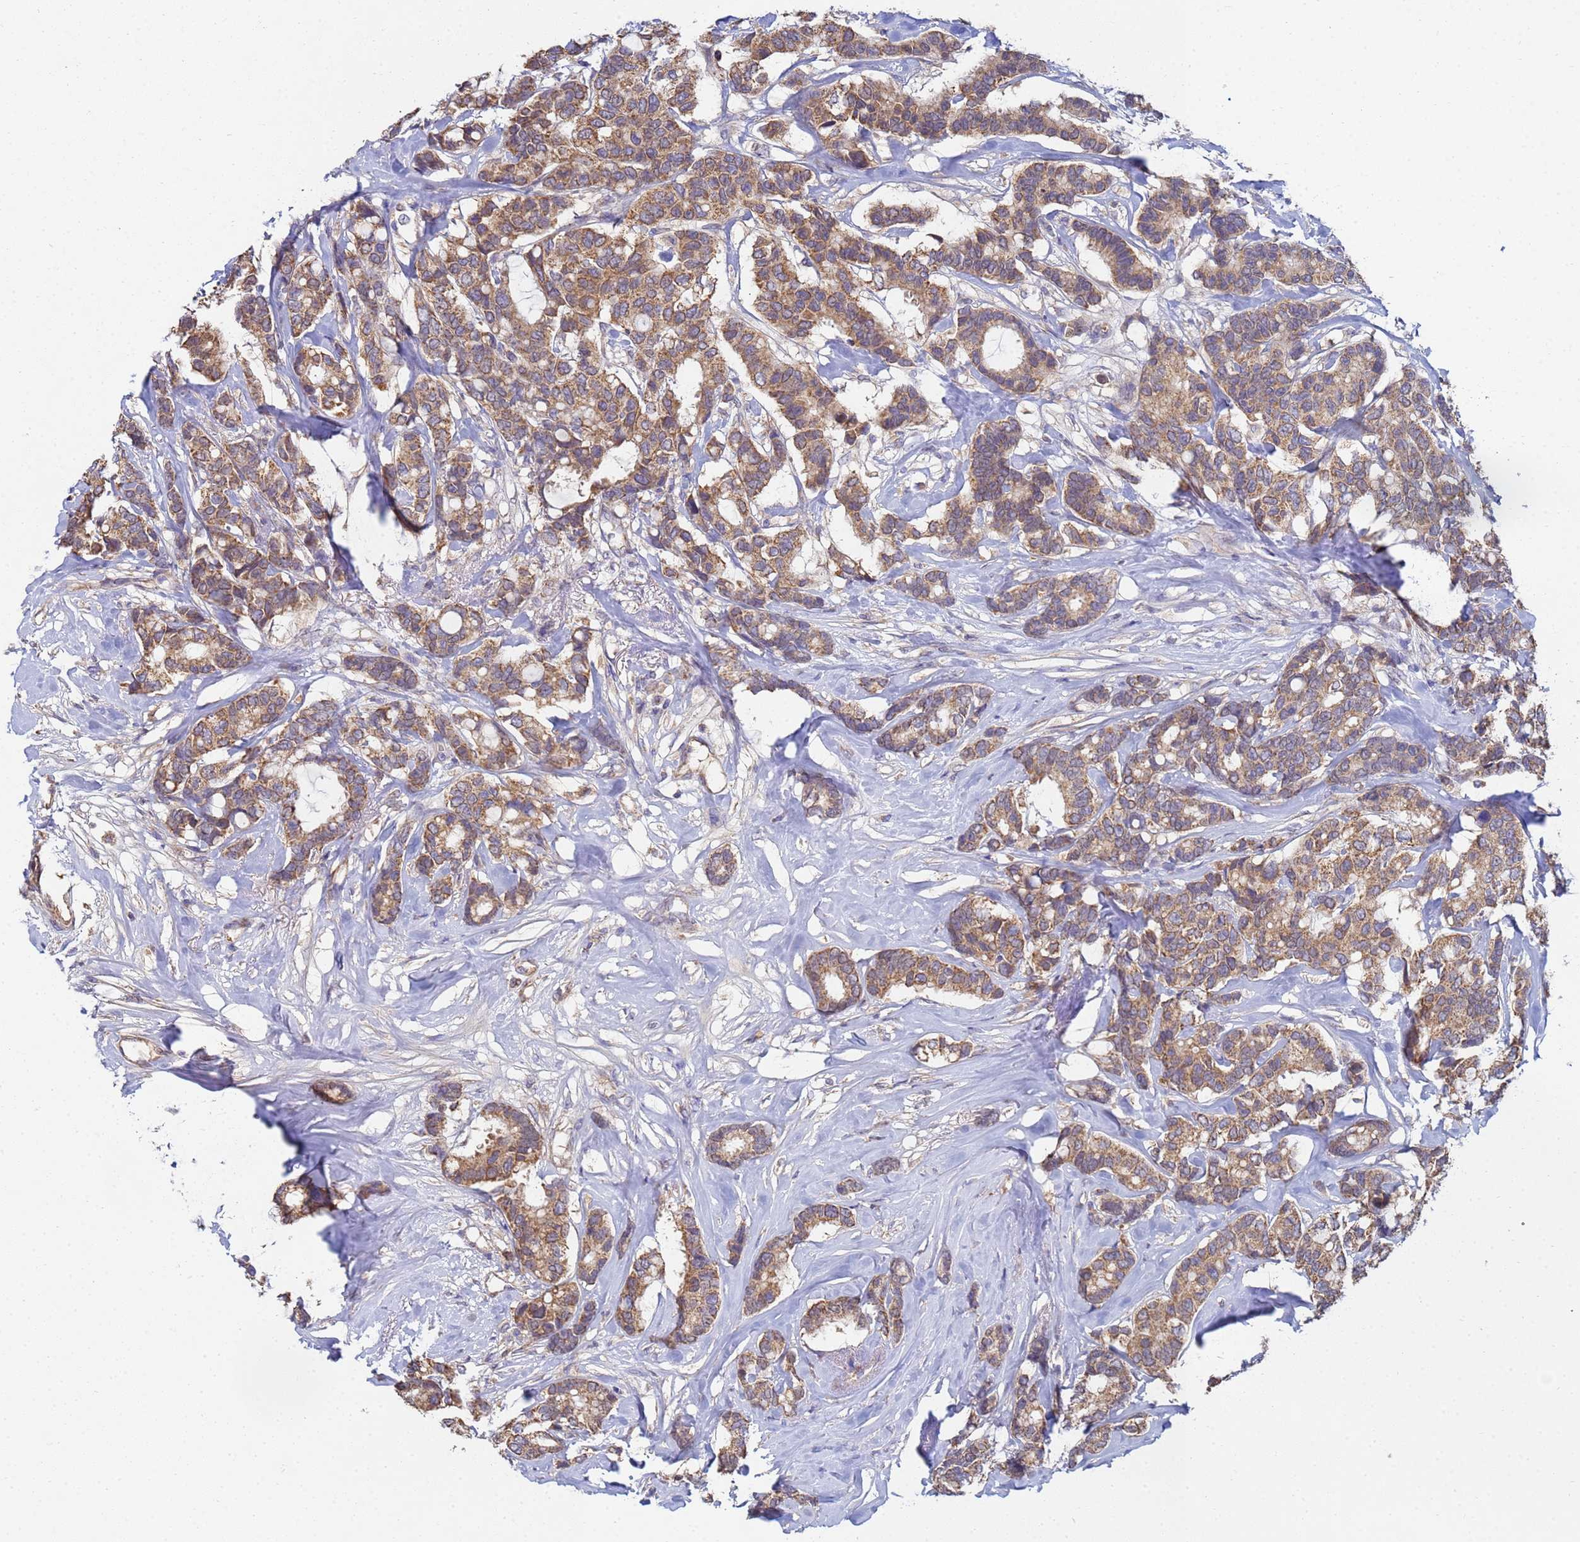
{"staining": {"intensity": "moderate", "quantity": ">75%", "location": "cytoplasmic/membranous"}, "tissue": "breast cancer", "cell_type": "Tumor cells", "image_type": "cancer", "snomed": [{"axis": "morphology", "description": "Duct carcinoma"}, {"axis": "topography", "description": "Breast"}], "caption": "Immunohistochemistry micrograph of breast cancer (invasive ductal carcinoma) stained for a protein (brown), which reveals medium levels of moderate cytoplasmic/membranous expression in about >75% of tumor cells.", "gene": "C5orf34", "patient": {"sex": "female", "age": 87}}